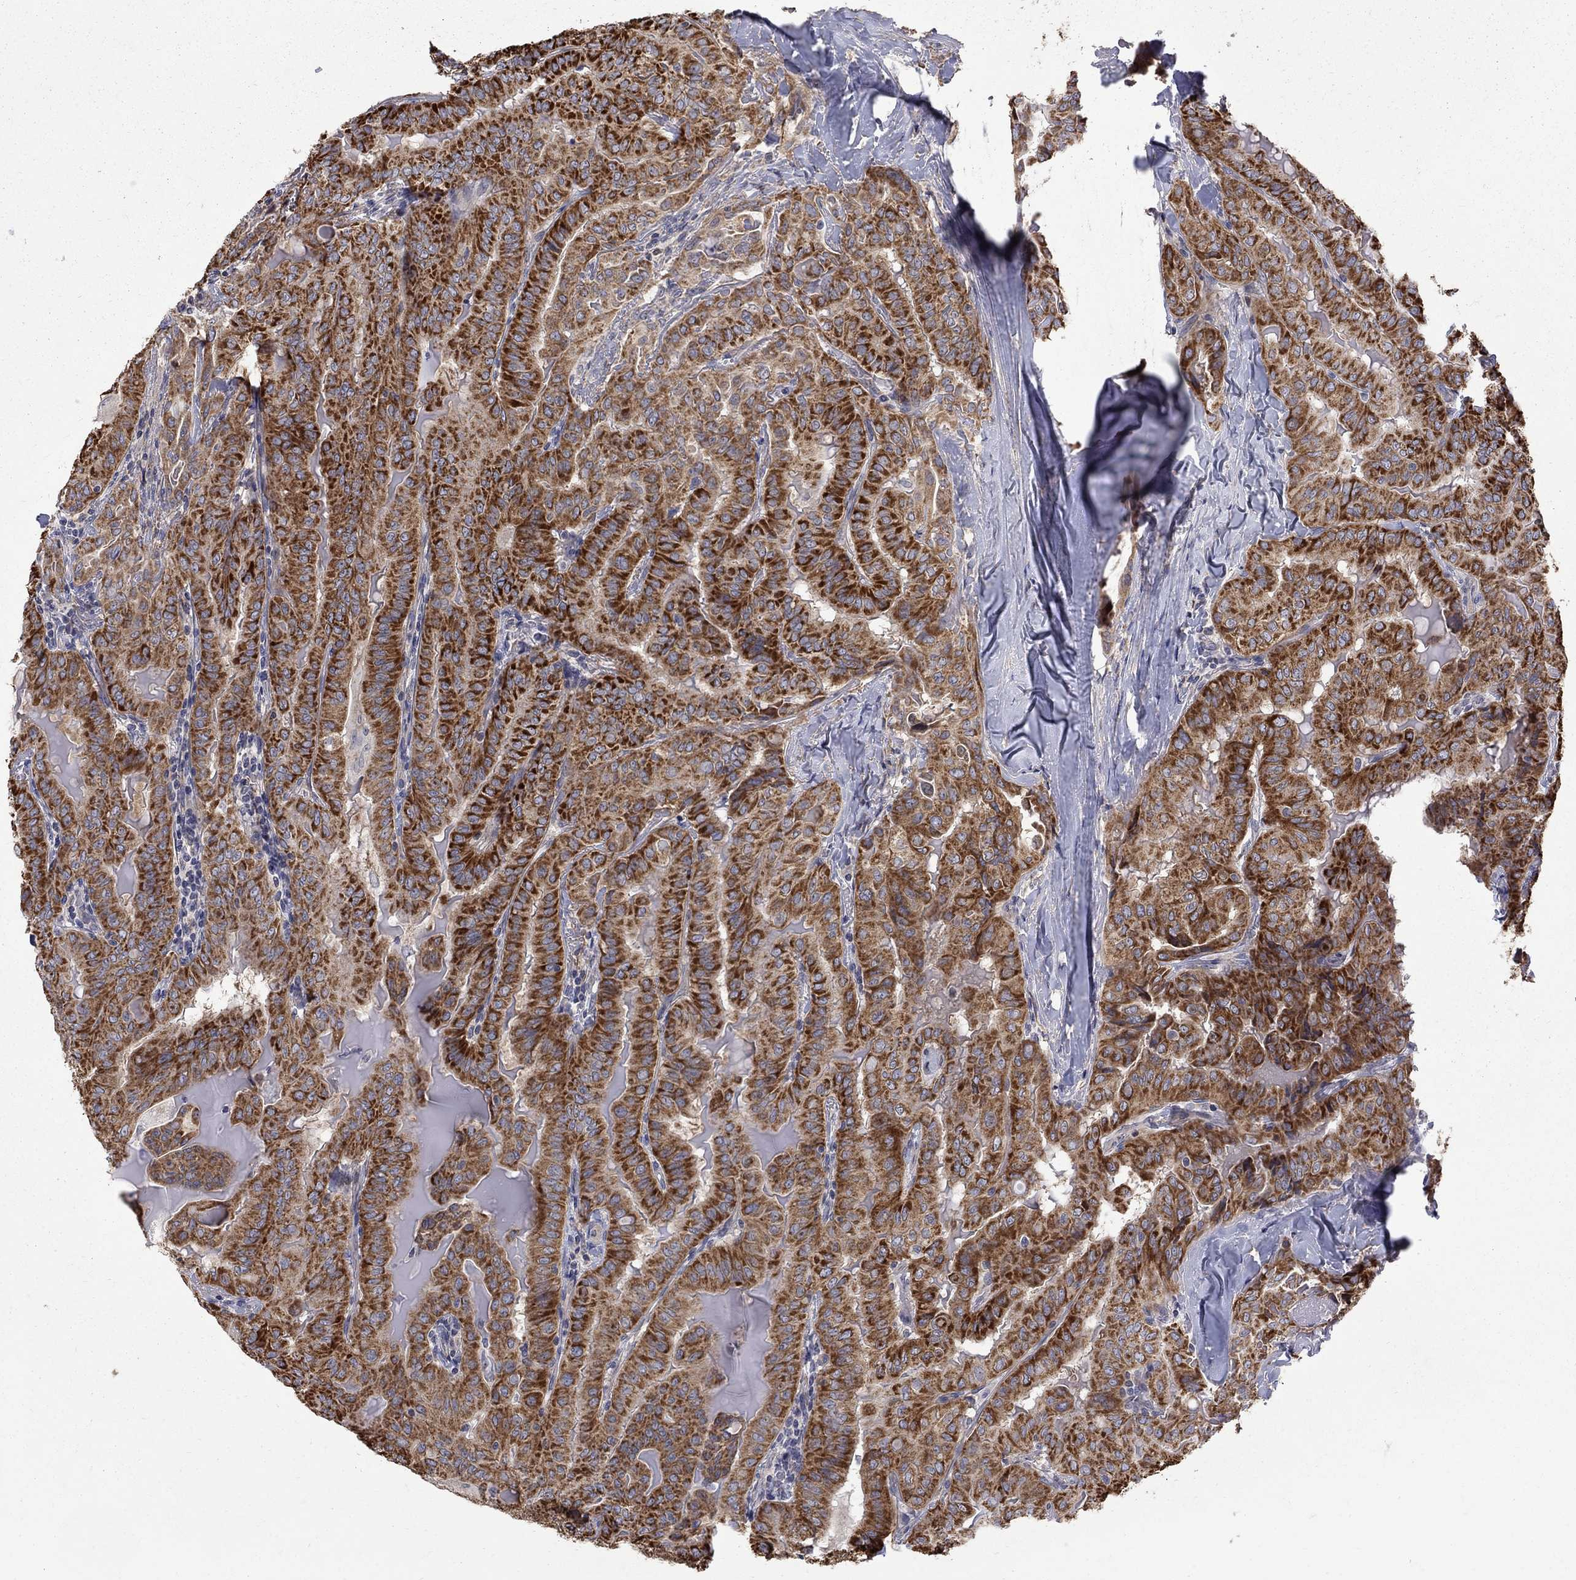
{"staining": {"intensity": "strong", "quantity": ">75%", "location": "cytoplasmic/membranous"}, "tissue": "thyroid cancer", "cell_type": "Tumor cells", "image_type": "cancer", "snomed": [{"axis": "morphology", "description": "Papillary adenocarcinoma, NOS"}, {"axis": "topography", "description": "Thyroid gland"}], "caption": "About >75% of tumor cells in human thyroid cancer exhibit strong cytoplasmic/membranous protein positivity as visualized by brown immunohistochemical staining.", "gene": "SH2B1", "patient": {"sex": "female", "age": 68}}